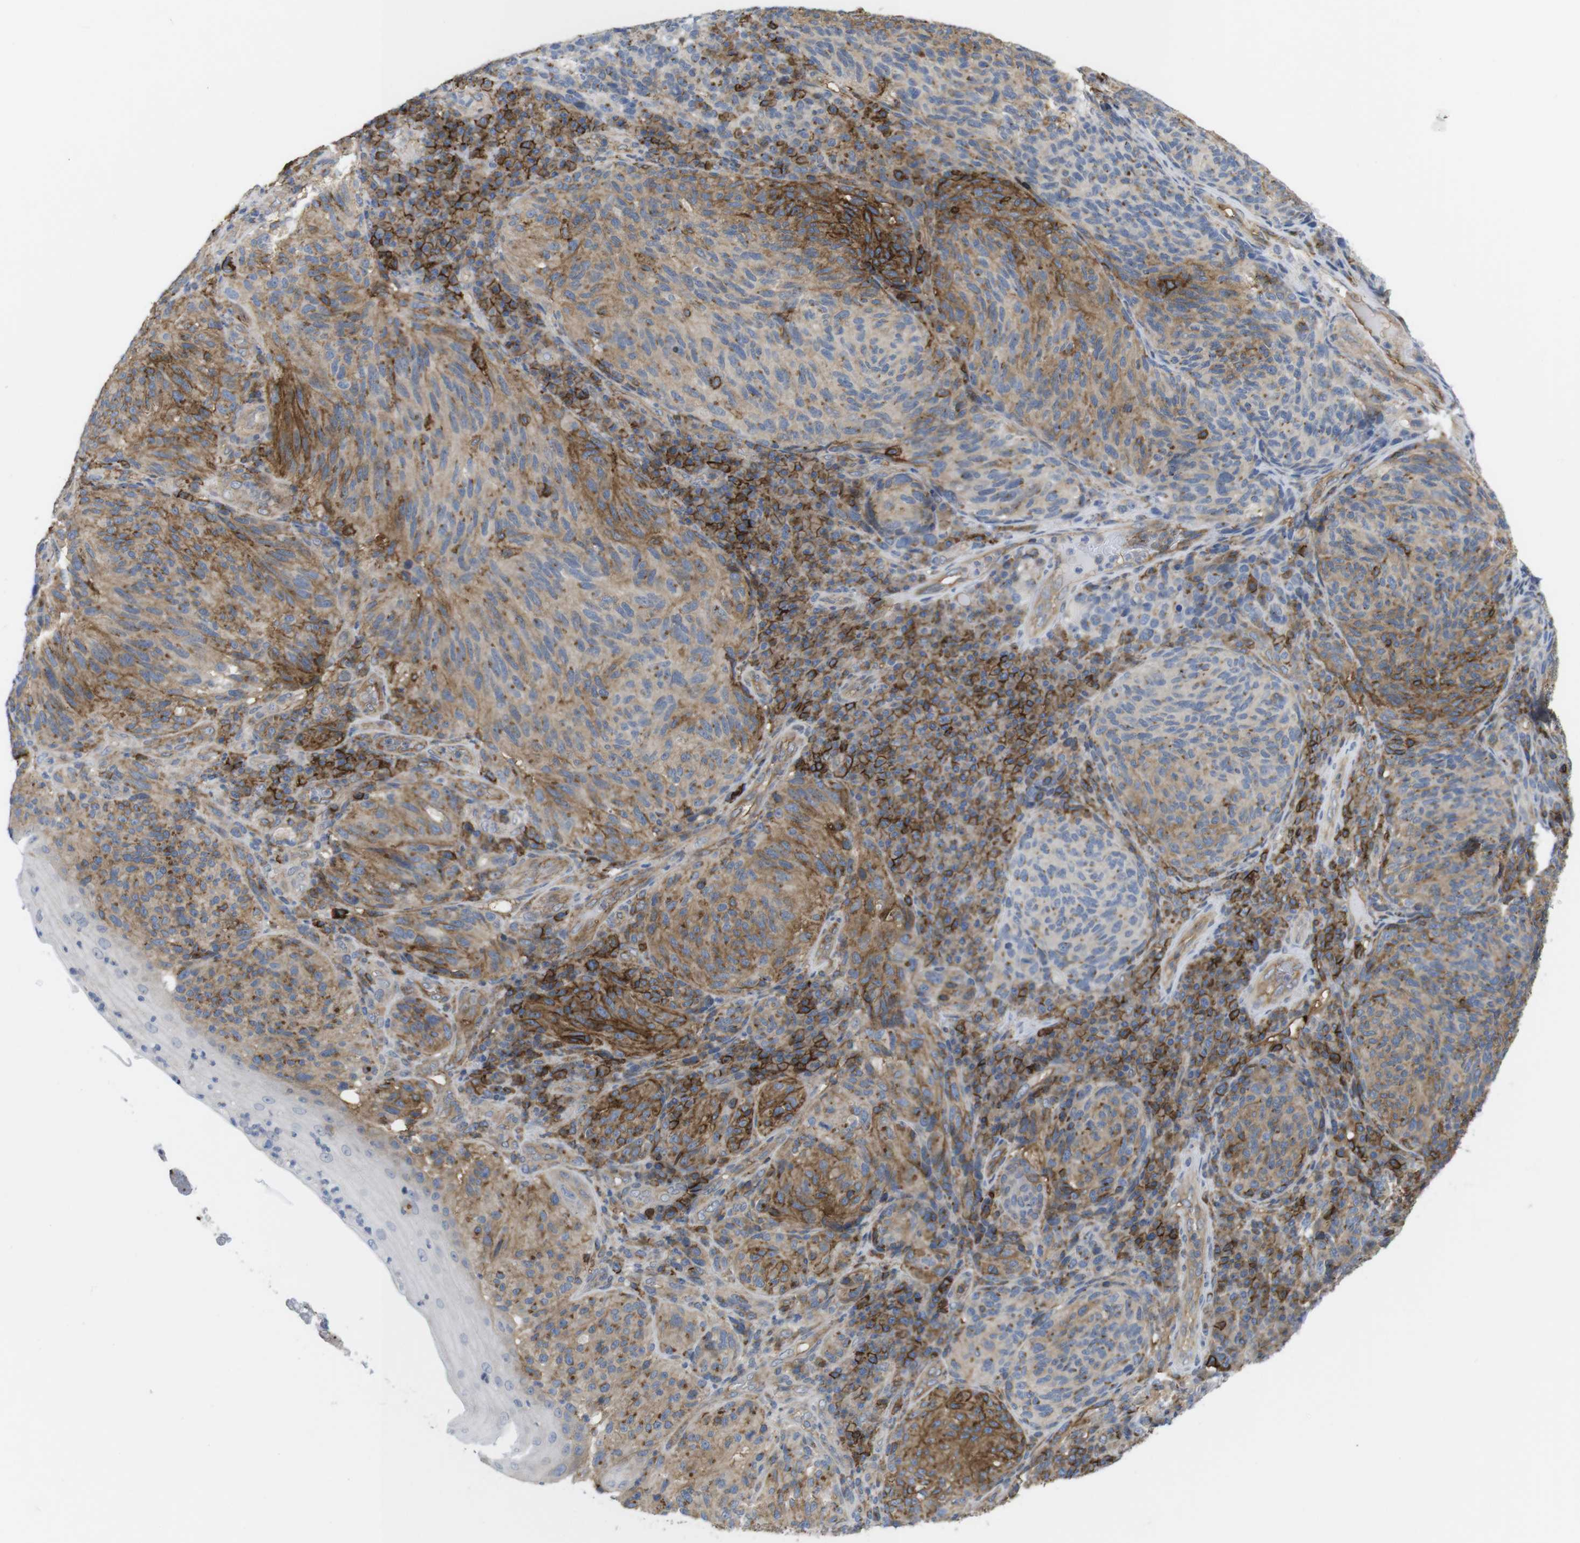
{"staining": {"intensity": "moderate", "quantity": ">75%", "location": "cytoplasmic/membranous"}, "tissue": "melanoma", "cell_type": "Tumor cells", "image_type": "cancer", "snomed": [{"axis": "morphology", "description": "Malignant melanoma, NOS"}, {"axis": "topography", "description": "Skin"}], "caption": "About >75% of tumor cells in melanoma exhibit moderate cytoplasmic/membranous protein expression as visualized by brown immunohistochemical staining.", "gene": "CCR6", "patient": {"sex": "female", "age": 73}}